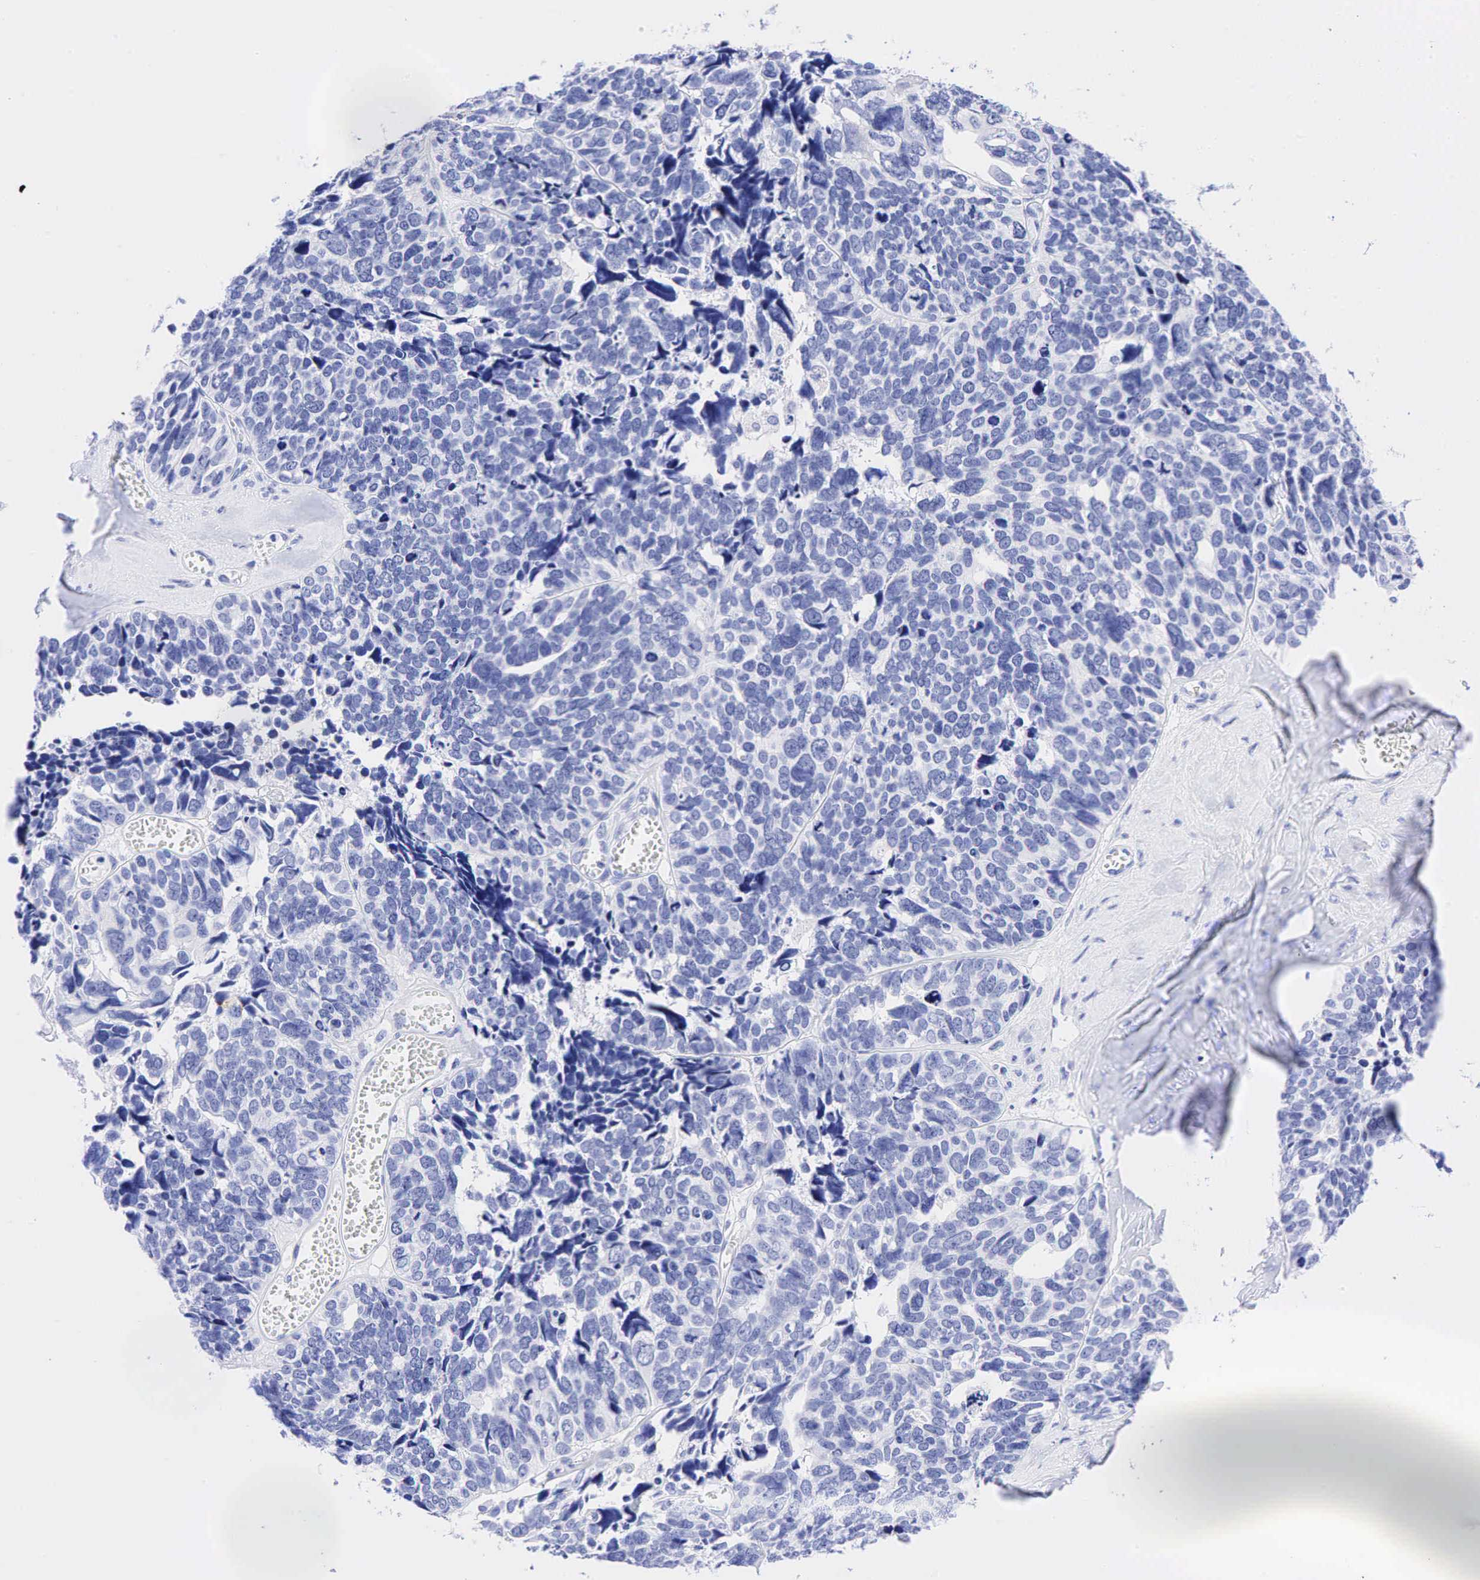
{"staining": {"intensity": "negative", "quantity": "none", "location": "none"}, "tissue": "ovarian cancer", "cell_type": "Tumor cells", "image_type": "cancer", "snomed": [{"axis": "morphology", "description": "Cystadenocarcinoma, serous, NOS"}, {"axis": "topography", "description": "Ovary"}], "caption": "Ovarian cancer was stained to show a protein in brown. There is no significant positivity in tumor cells.", "gene": "CHGA", "patient": {"sex": "female", "age": 77}}